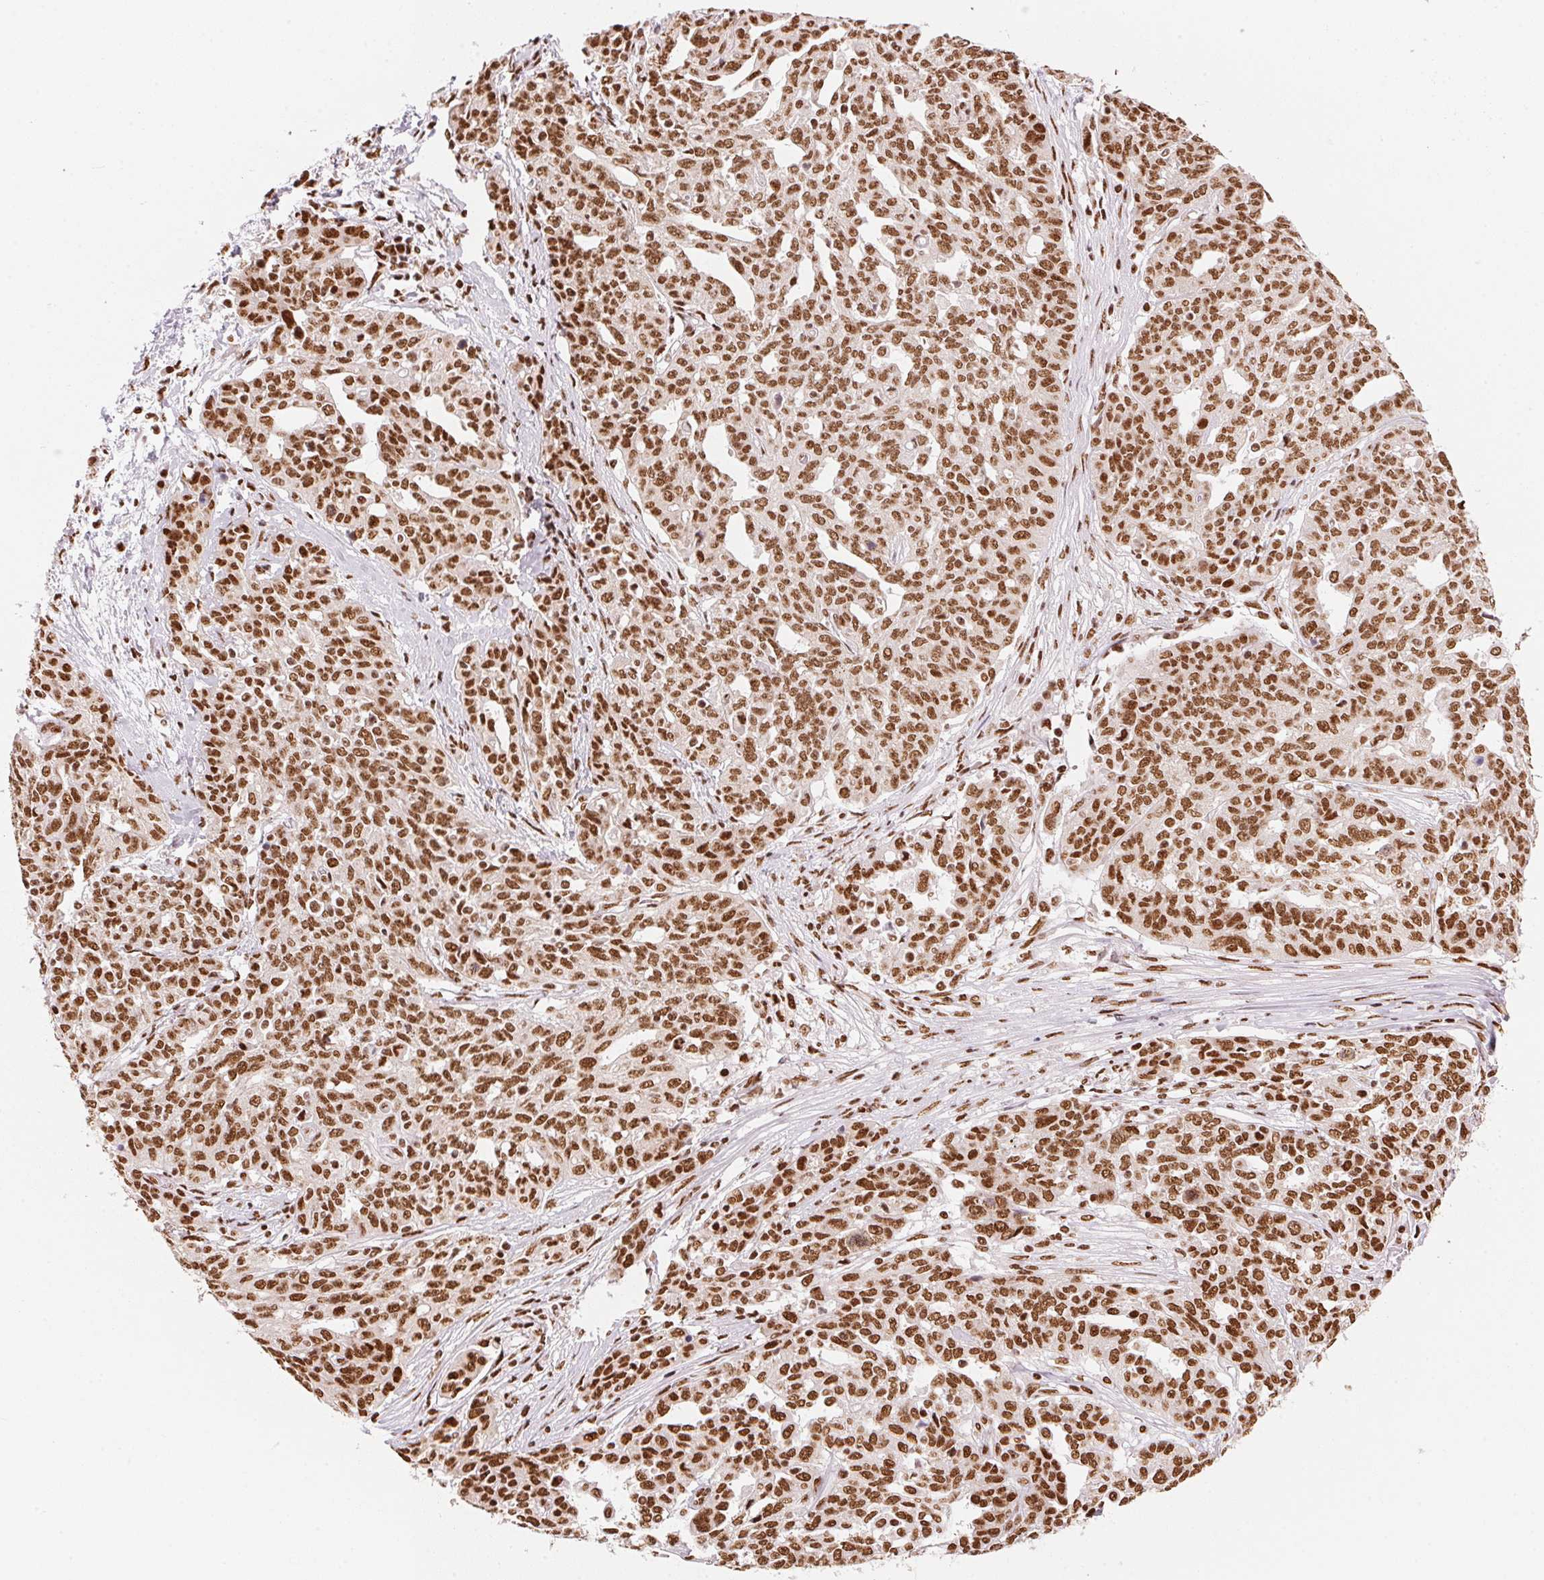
{"staining": {"intensity": "strong", "quantity": ">75%", "location": "nuclear"}, "tissue": "ovarian cancer", "cell_type": "Tumor cells", "image_type": "cancer", "snomed": [{"axis": "morphology", "description": "Cystadenocarcinoma, serous, NOS"}, {"axis": "topography", "description": "Ovary"}], "caption": "Human ovarian cancer stained with a brown dye exhibits strong nuclear positive positivity in about >75% of tumor cells.", "gene": "NXF1", "patient": {"sex": "female", "age": 67}}